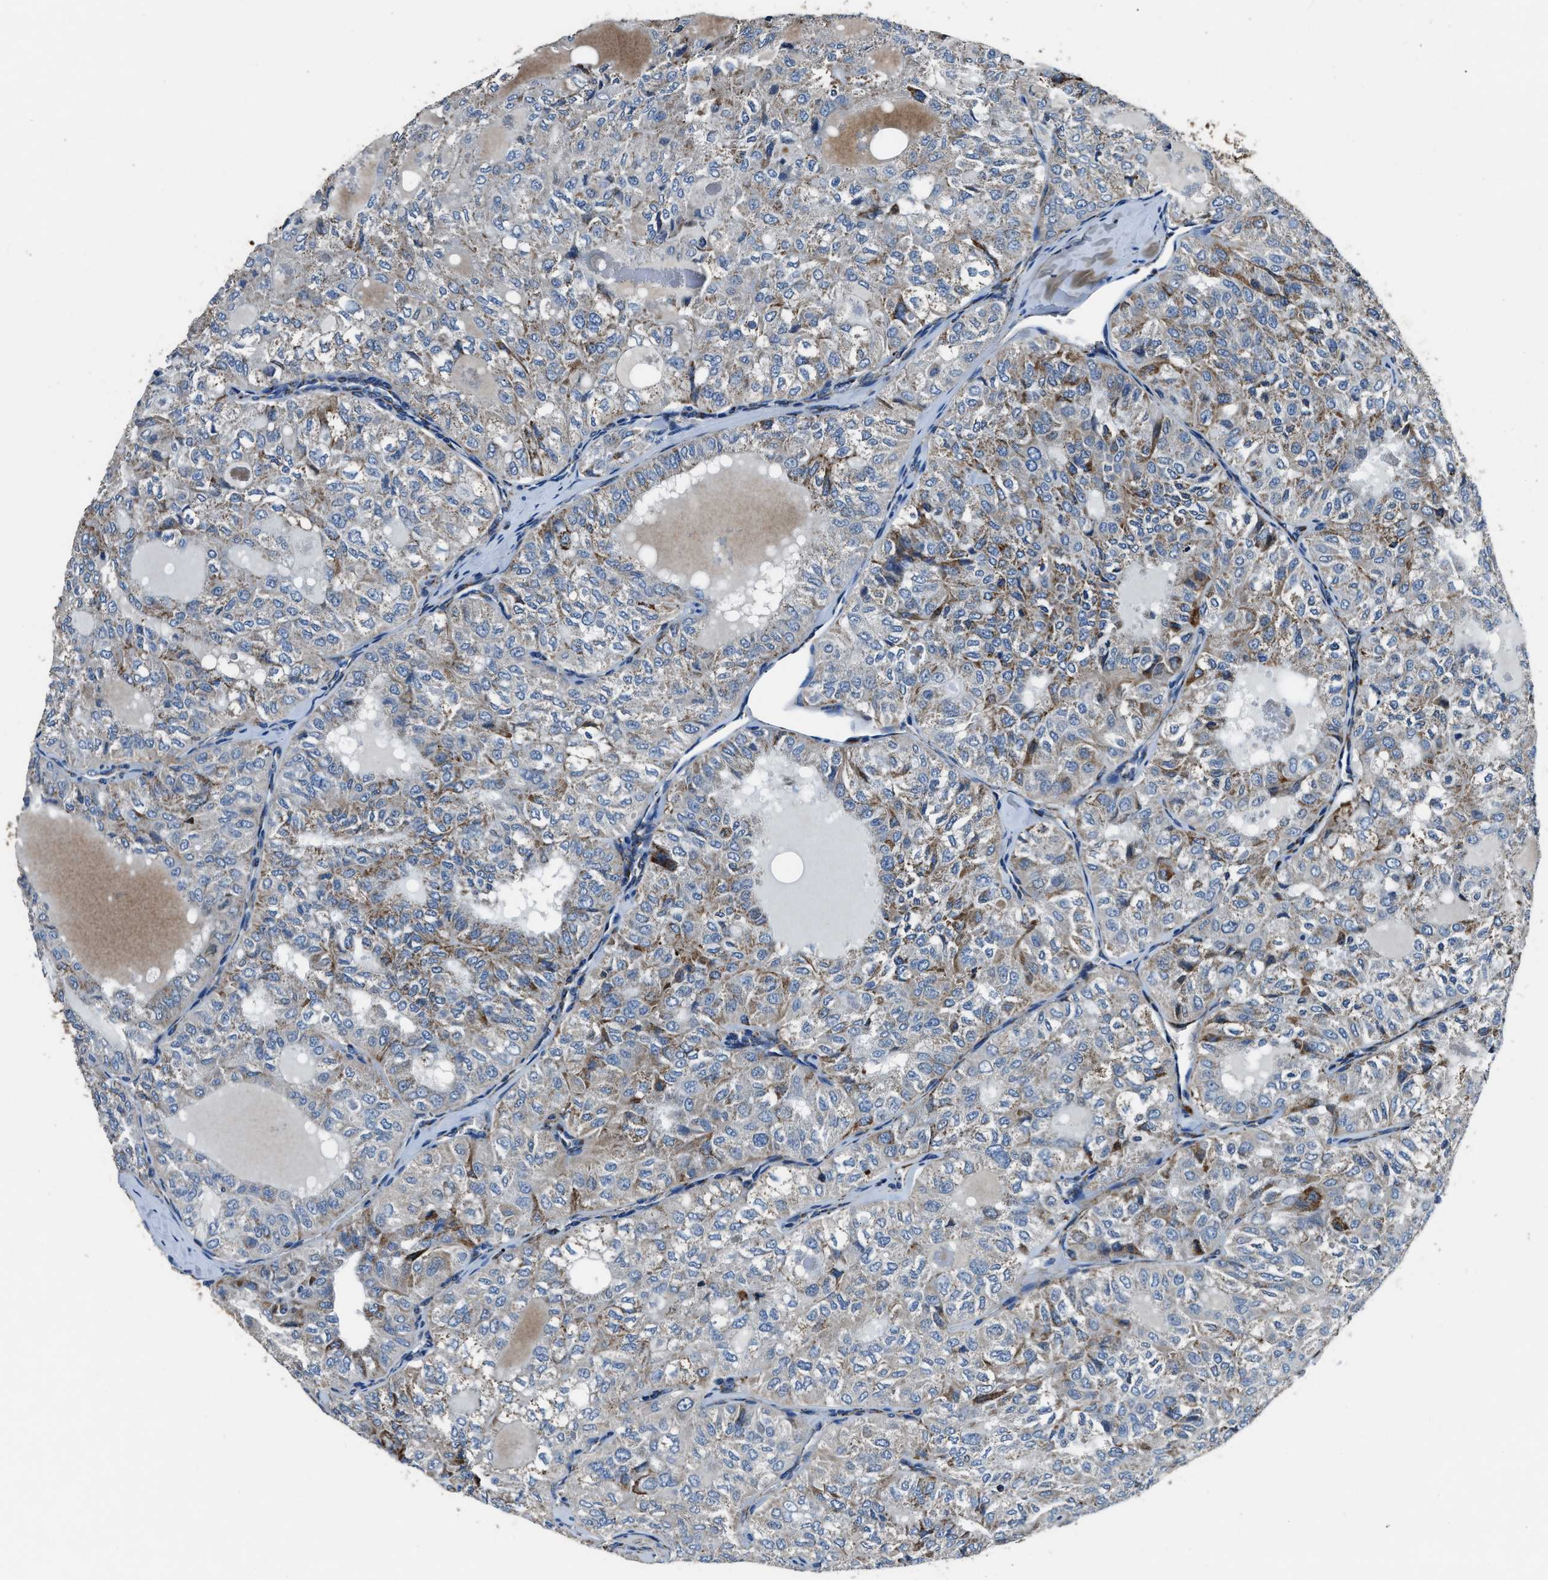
{"staining": {"intensity": "moderate", "quantity": "<25%", "location": "cytoplasmic/membranous"}, "tissue": "thyroid cancer", "cell_type": "Tumor cells", "image_type": "cancer", "snomed": [{"axis": "morphology", "description": "Follicular adenoma carcinoma, NOS"}, {"axis": "topography", "description": "Thyroid gland"}], "caption": "Immunohistochemical staining of human follicular adenoma carcinoma (thyroid) reveals low levels of moderate cytoplasmic/membranous protein staining in approximately <25% of tumor cells. Nuclei are stained in blue.", "gene": "OGDH", "patient": {"sex": "male", "age": 75}}